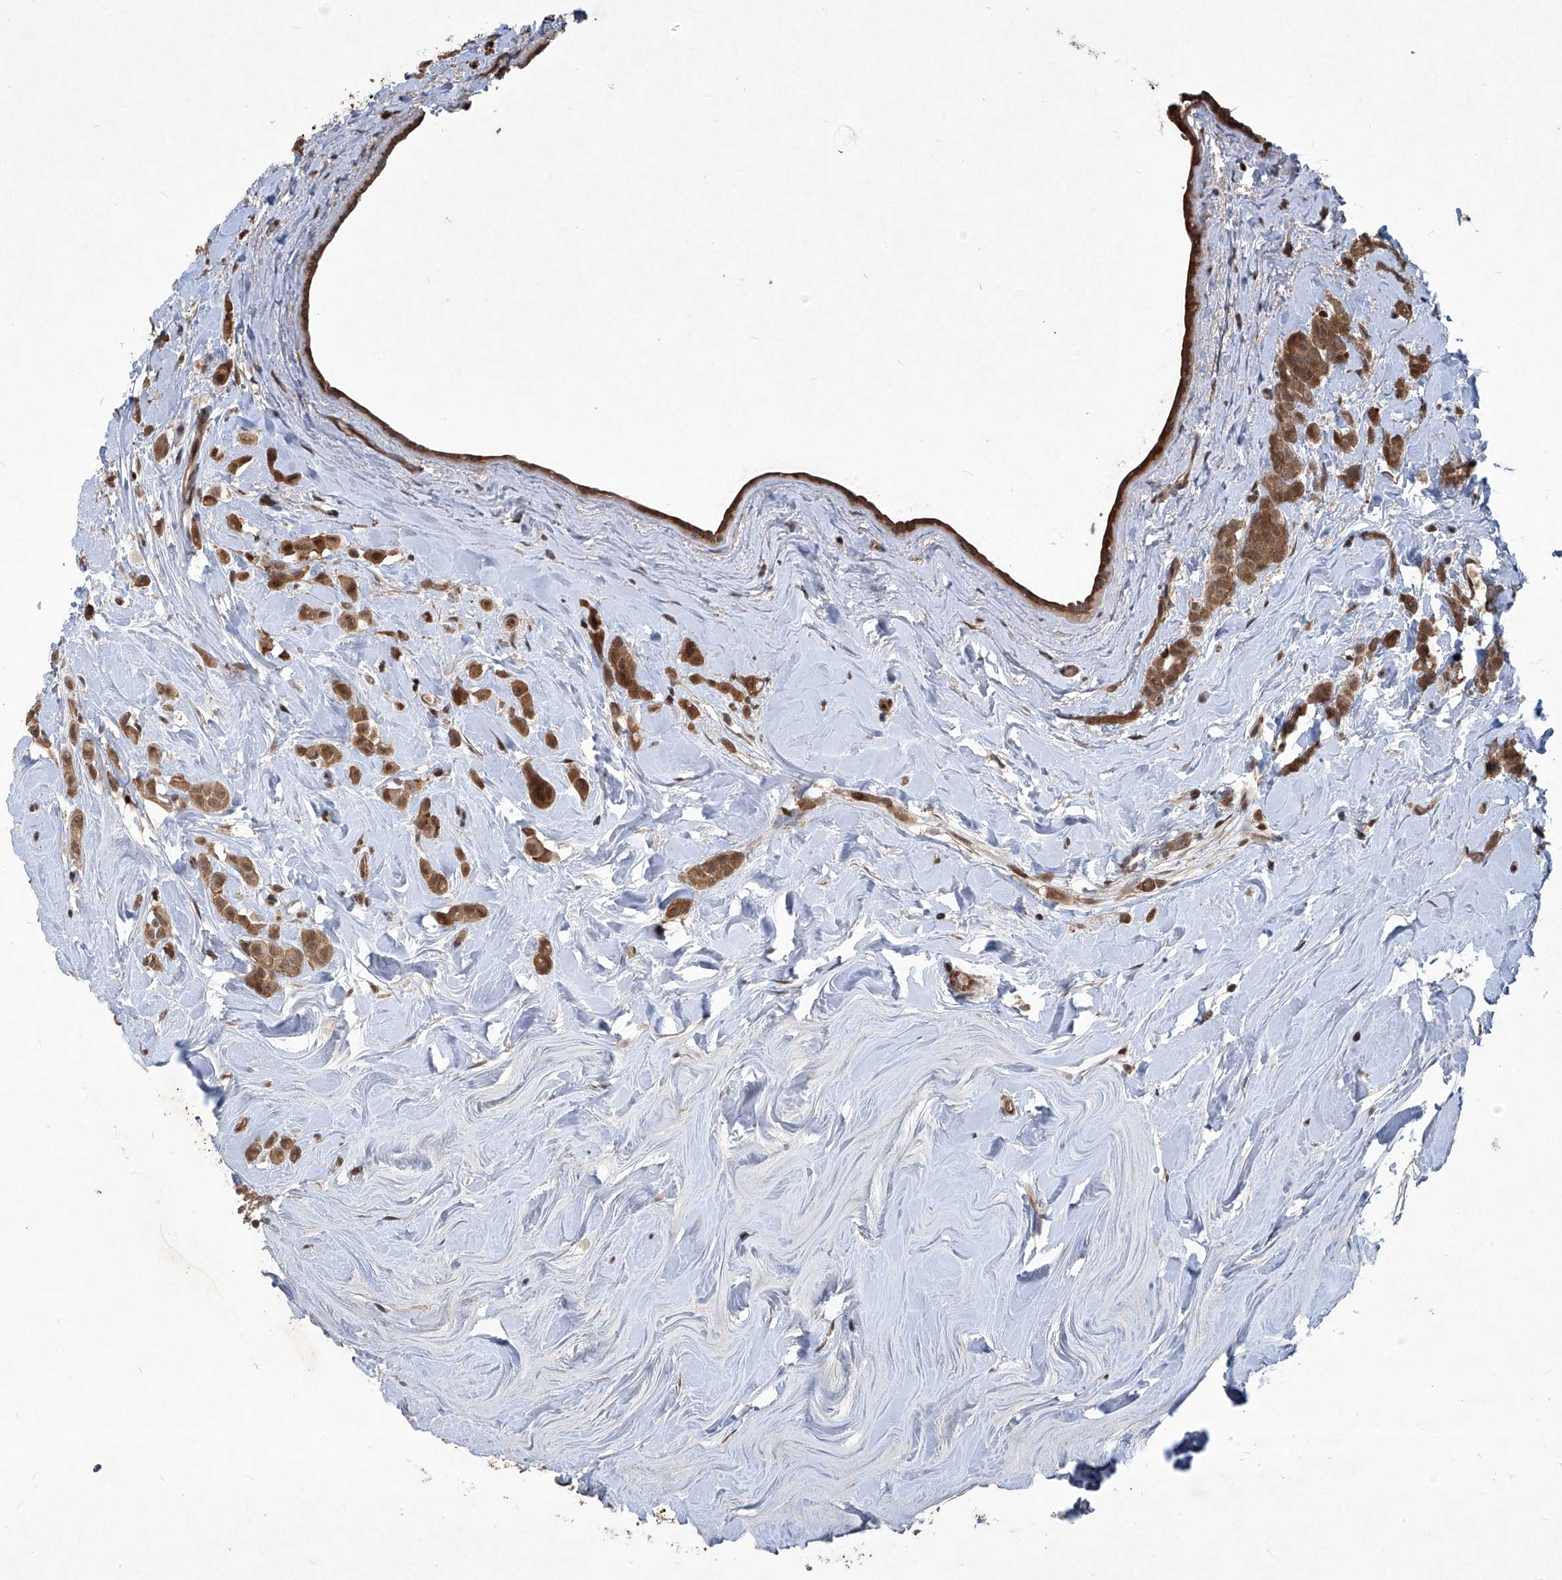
{"staining": {"intensity": "moderate", "quantity": ">75%", "location": "cytoplasmic/membranous,nuclear"}, "tissue": "breast cancer", "cell_type": "Tumor cells", "image_type": "cancer", "snomed": [{"axis": "morphology", "description": "Lobular carcinoma"}, {"axis": "topography", "description": "Breast"}], "caption": "Human lobular carcinoma (breast) stained with a brown dye demonstrates moderate cytoplasmic/membranous and nuclear positive staining in about >75% of tumor cells.", "gene": "PSMB1", "patient": {"sex": "female", "age": 47}}